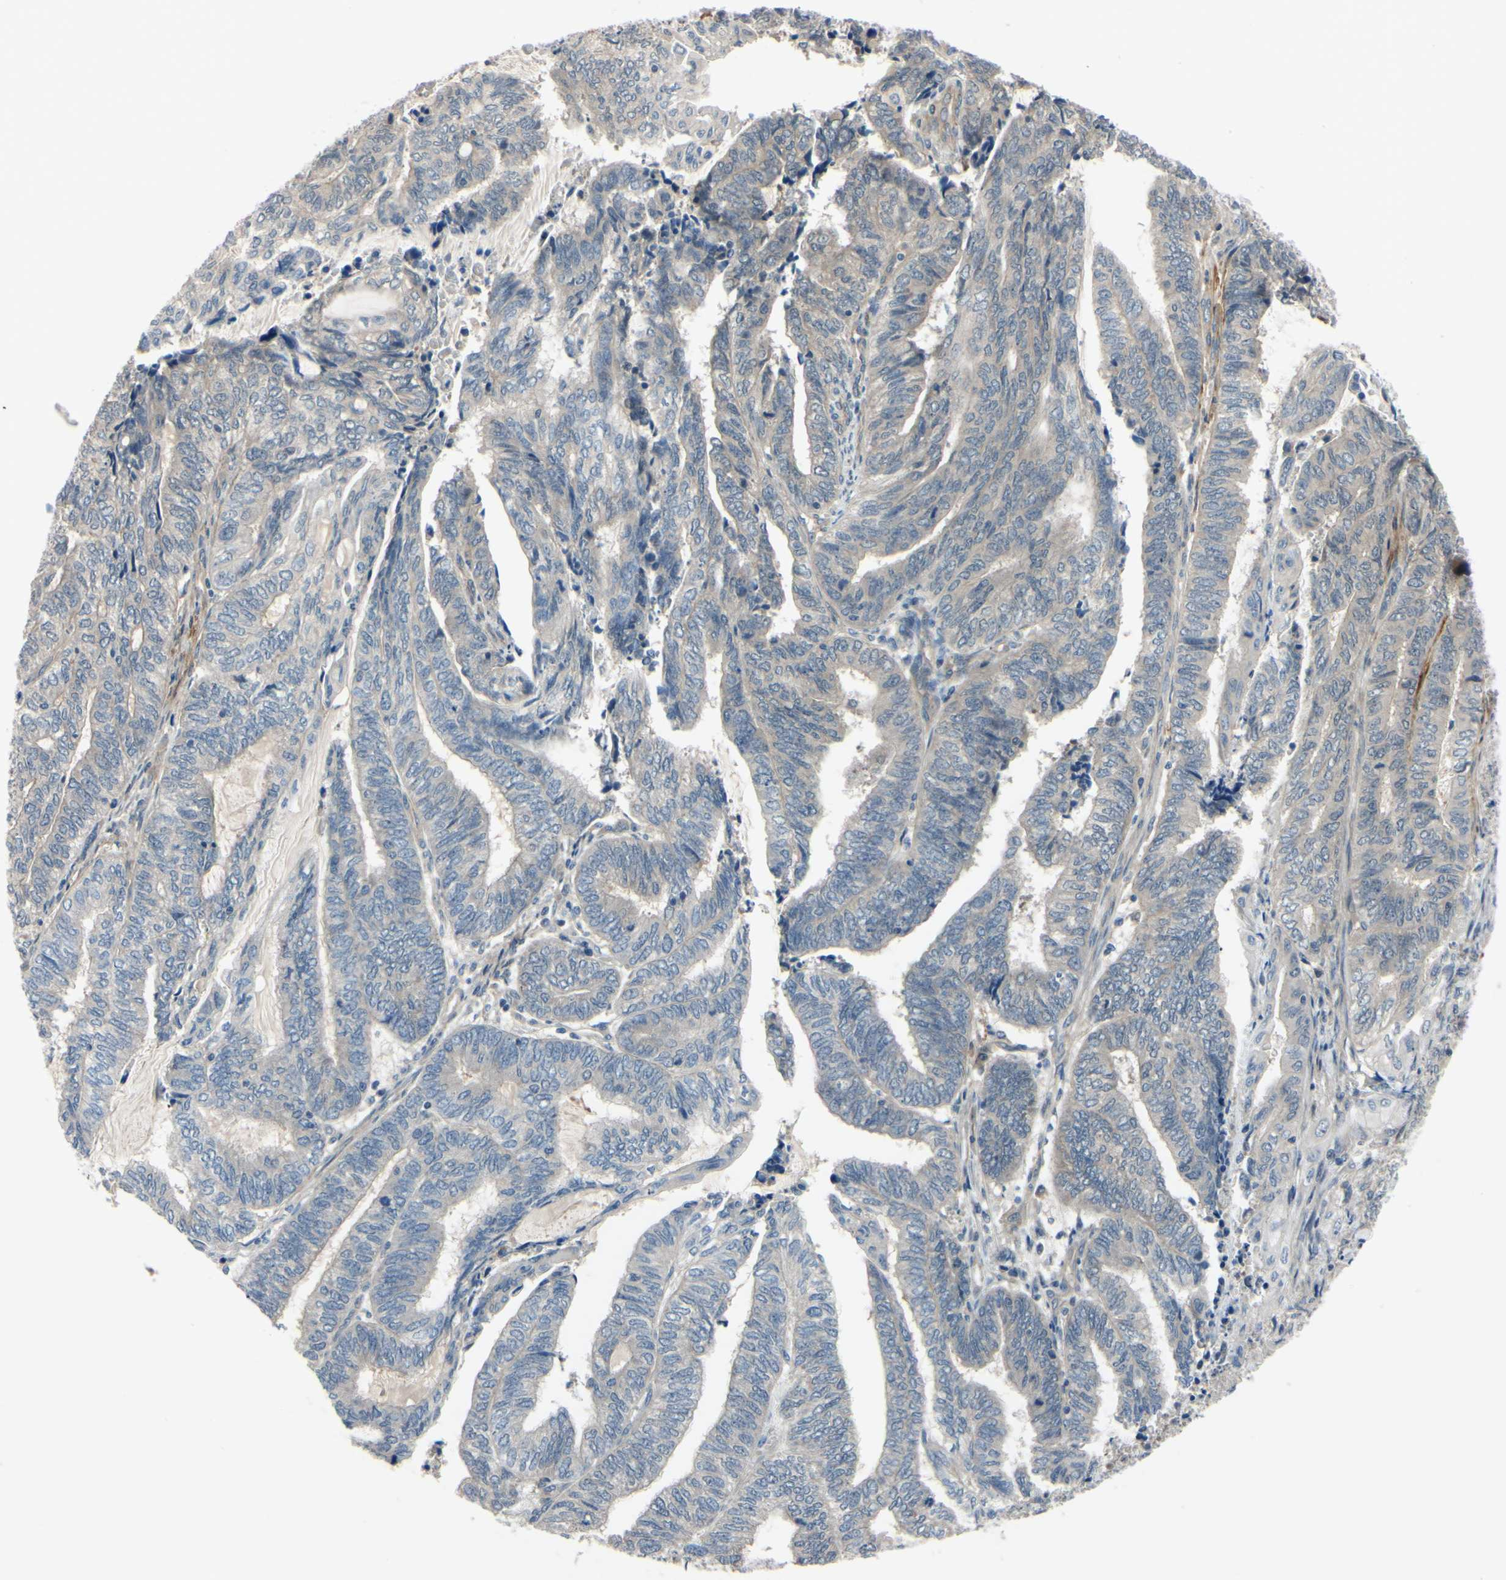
{"staining": {"intensity": "weak", "quantity": "25%-75%", "location": "cytoplasmic/membranous"}, "tissue": "endometrial cancer", "cell_type": "Tumor cells", "image_type": "cancer", "snomed": [{"axis": "morphology", "description": "Adenocarcinoma, NOS"}, {"axis": "topography", "description": "Uterus"}, {"axis": "topography", "description": "Endometrium"}], "caption": "Weak cytoplasmic/membranous protein expression is present in approximately 25%-75% of tumor cells in endometrial cancer. The staining is performed using DAB brown chromogen to label protein expression. The nuclei are counter-stained blue using hematoxylin.", "gene": "COMMD9", "patient": {"sex": "female", "age": 70}}